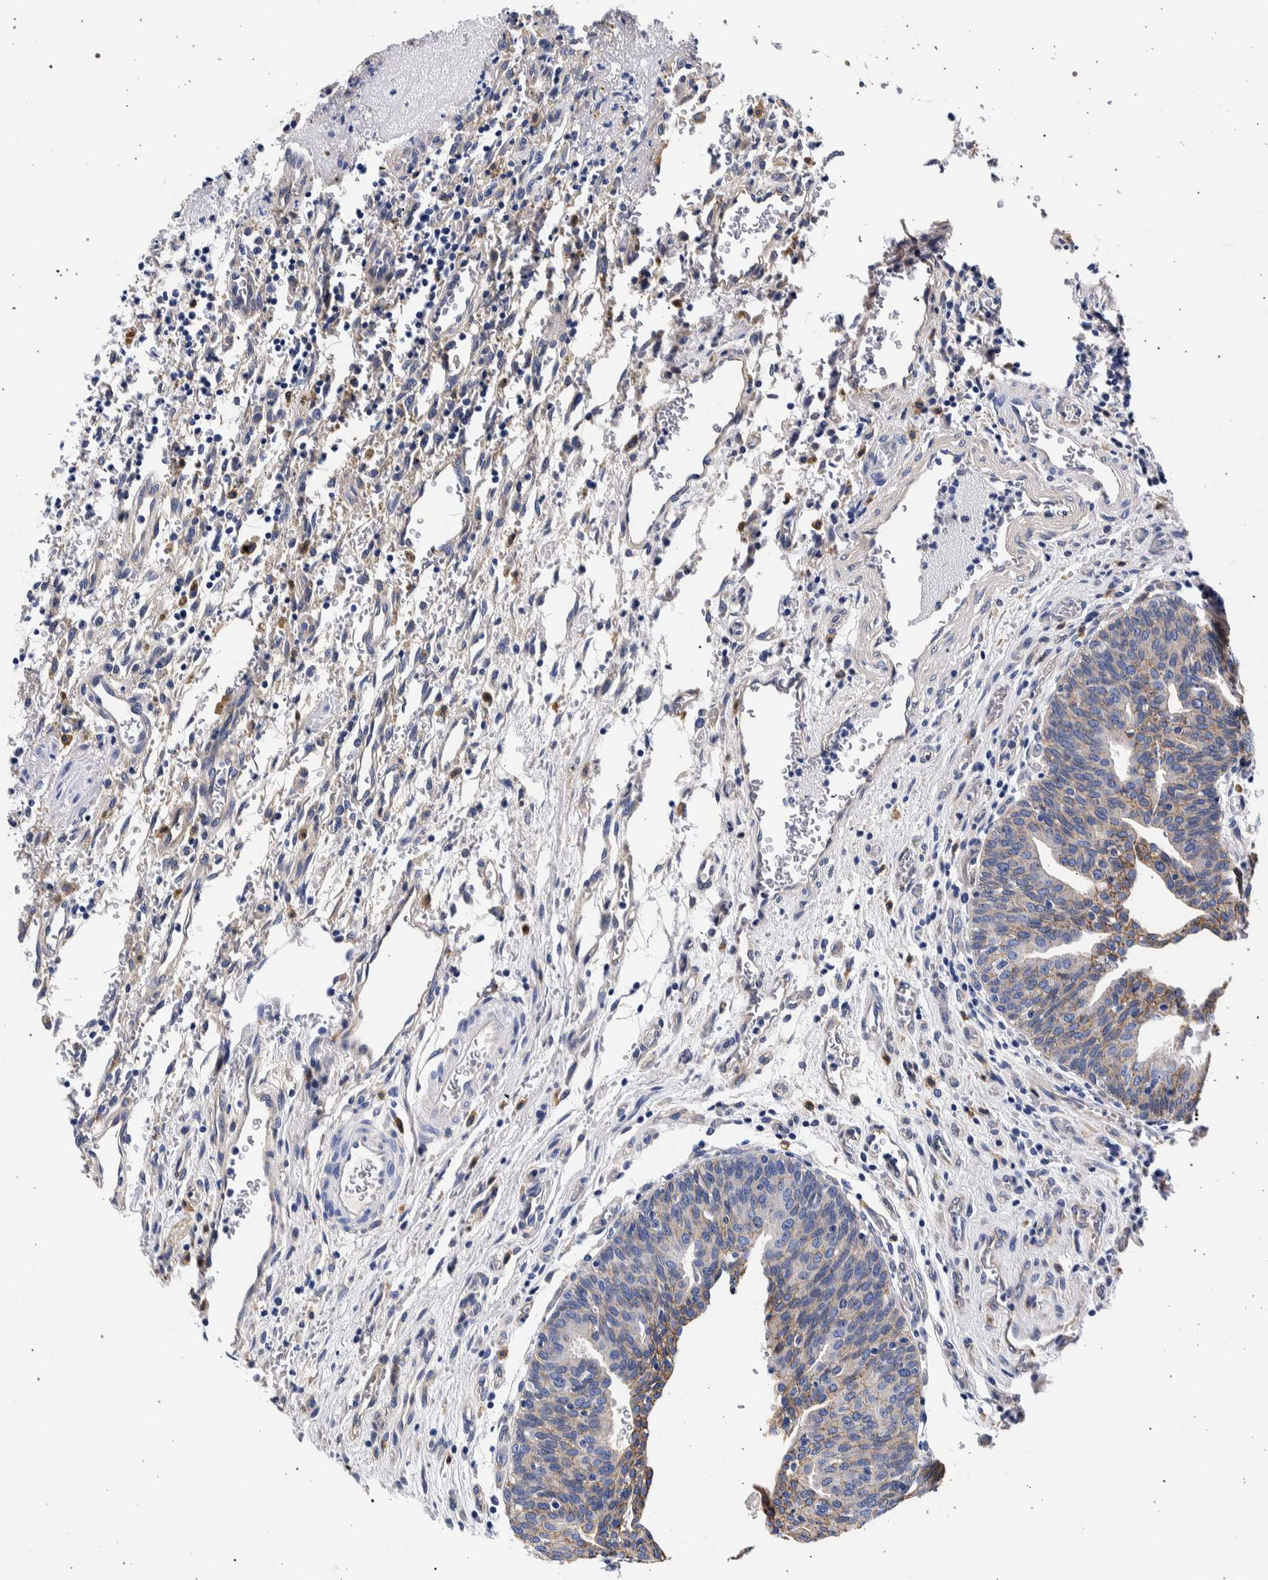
{"staining": {"intensity": "weak", "quantity": "<25%", "location": "cytoplasmic/membranous"}, "tissue": "urothelial cancer", "cell_type": "Tumor cells", "image_type": "cancer", "snomed": [{"axis": "morphology", "description": "Urothelial carcinoma, Low grade"}, {"axis": "morphology", "description": "Urothelial carcinoma, High grade"}, {"axis": "topography", "description": "Urinary bladder"}], "caption": "Image shows no protein staining in tumor cells of urothelial cancer tissue.", "gene": "NIBAN2", "patient": {"sex": "male", "age": 35}}